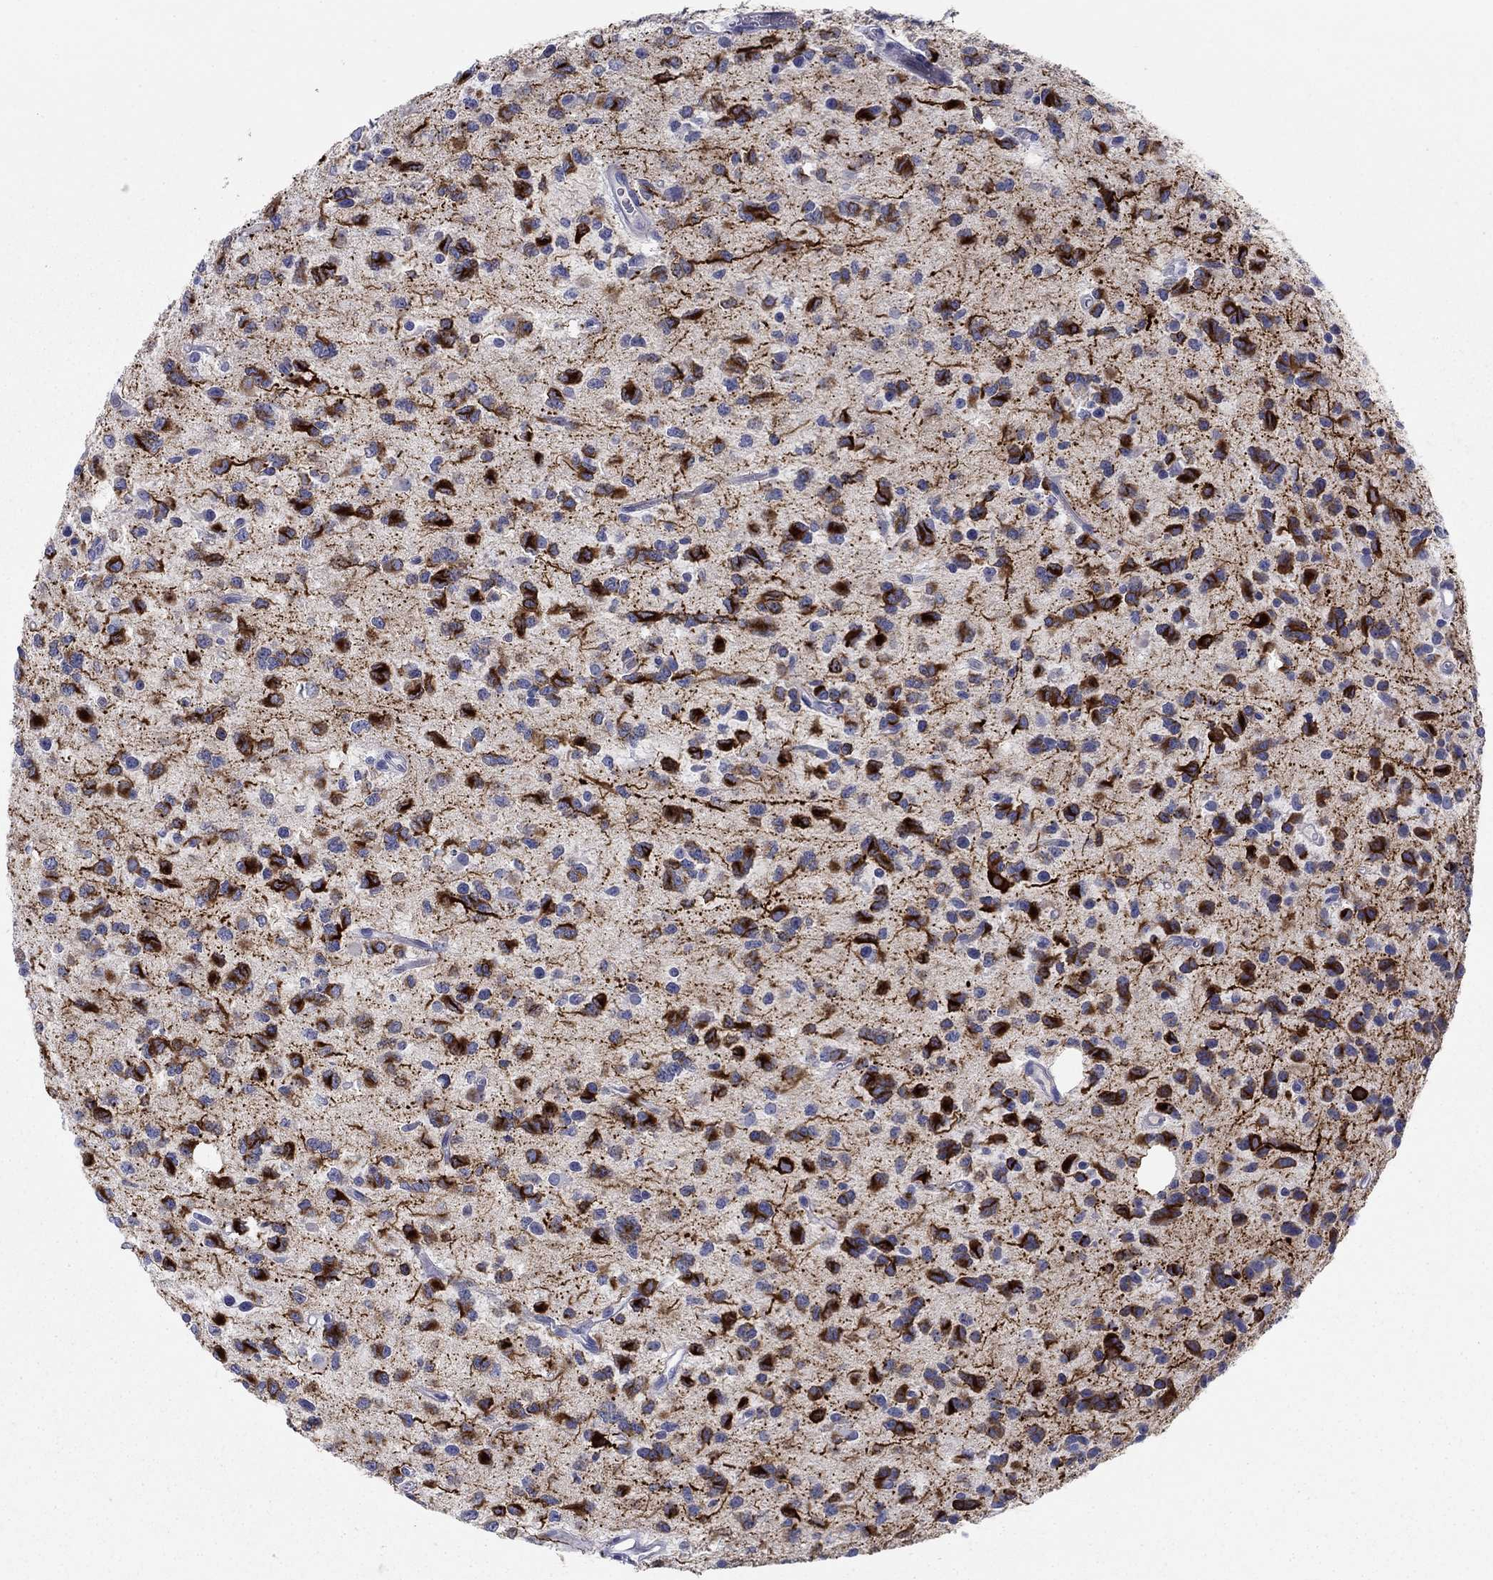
{"staining": {"intensity": "strong", "quantity": ">75%", "location": "cytoplasmic/membranous"}, "tissue": "glioma", "cell_type": "Tumor cells", "image_type": "cancer", "snomed": [{"axis": "morphology", "description": "Glioma, malignant, Low grade"}, {"axis": "topography", "description": "Brain"}], "caption": "IHC photomicrograph of human glioma stained for a protein (brown), which shows high levels of strong cytoplasmic/membranous positivity in about >75% of tumor cells.", "gene": "KCNH1", "patient": {"sex": "female", "age": 45}}